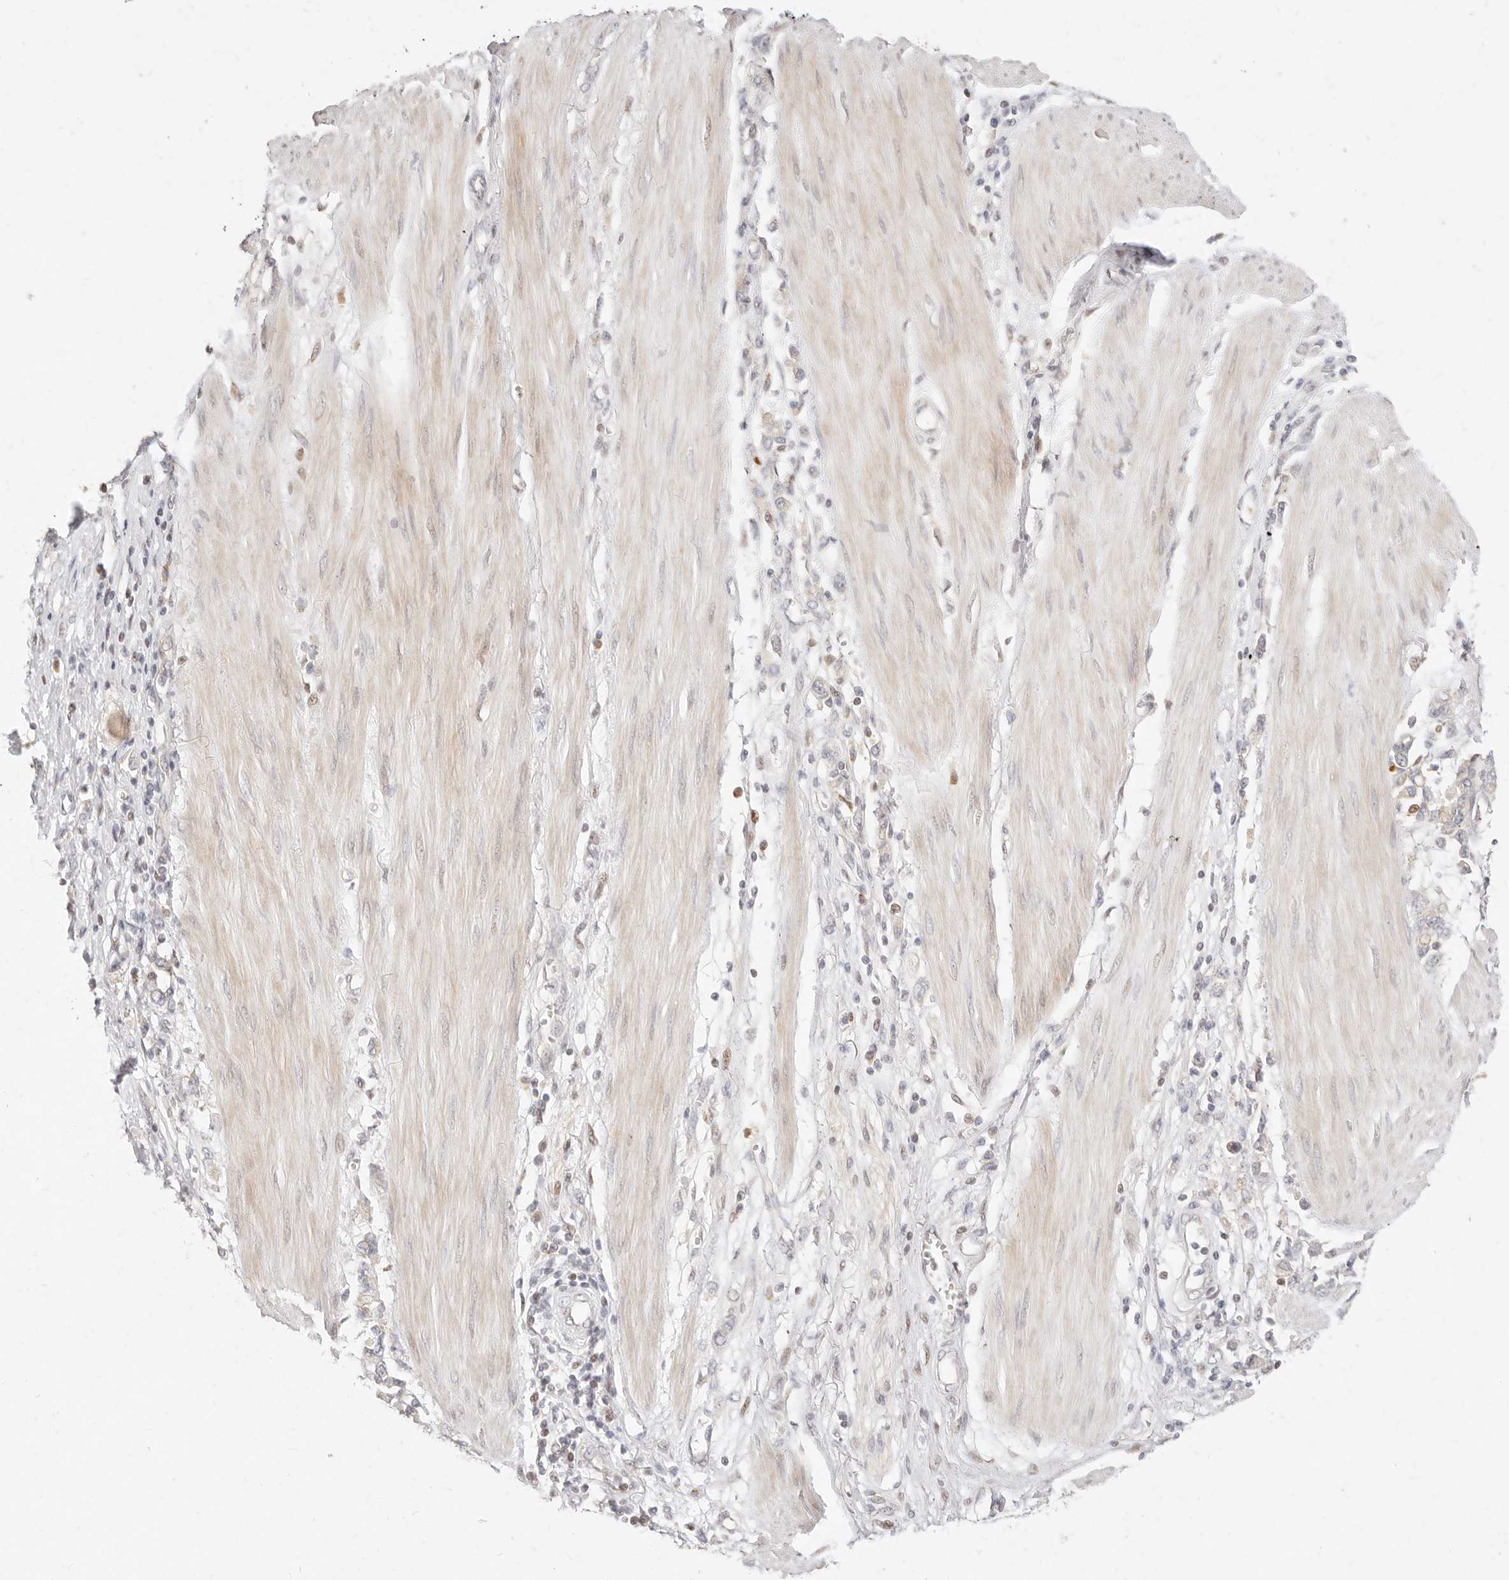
{"staining": {"intensity": "negative", "quantity": "none", "location": "none"}, "tissue": "stomach cancer", "cell_type": "Tumor cells", "image_type": "cancer", "snomed": [{"axis": "morphology", "description": "Adenocarcinoma, NOS"}, {"axis": "topography", "description": "Stomach"}], "caption": "Immunohistochemistry (IHC) histopathology image of neoplastic tissue: stomach cancer (adenocarcinoma) stained with DAB (3,3'-diaminobenzidine) exhibits no significant protein positivity in tumor cells.", "gene": "ASCL3", "patient": {"sex": "female", "age": 76}}